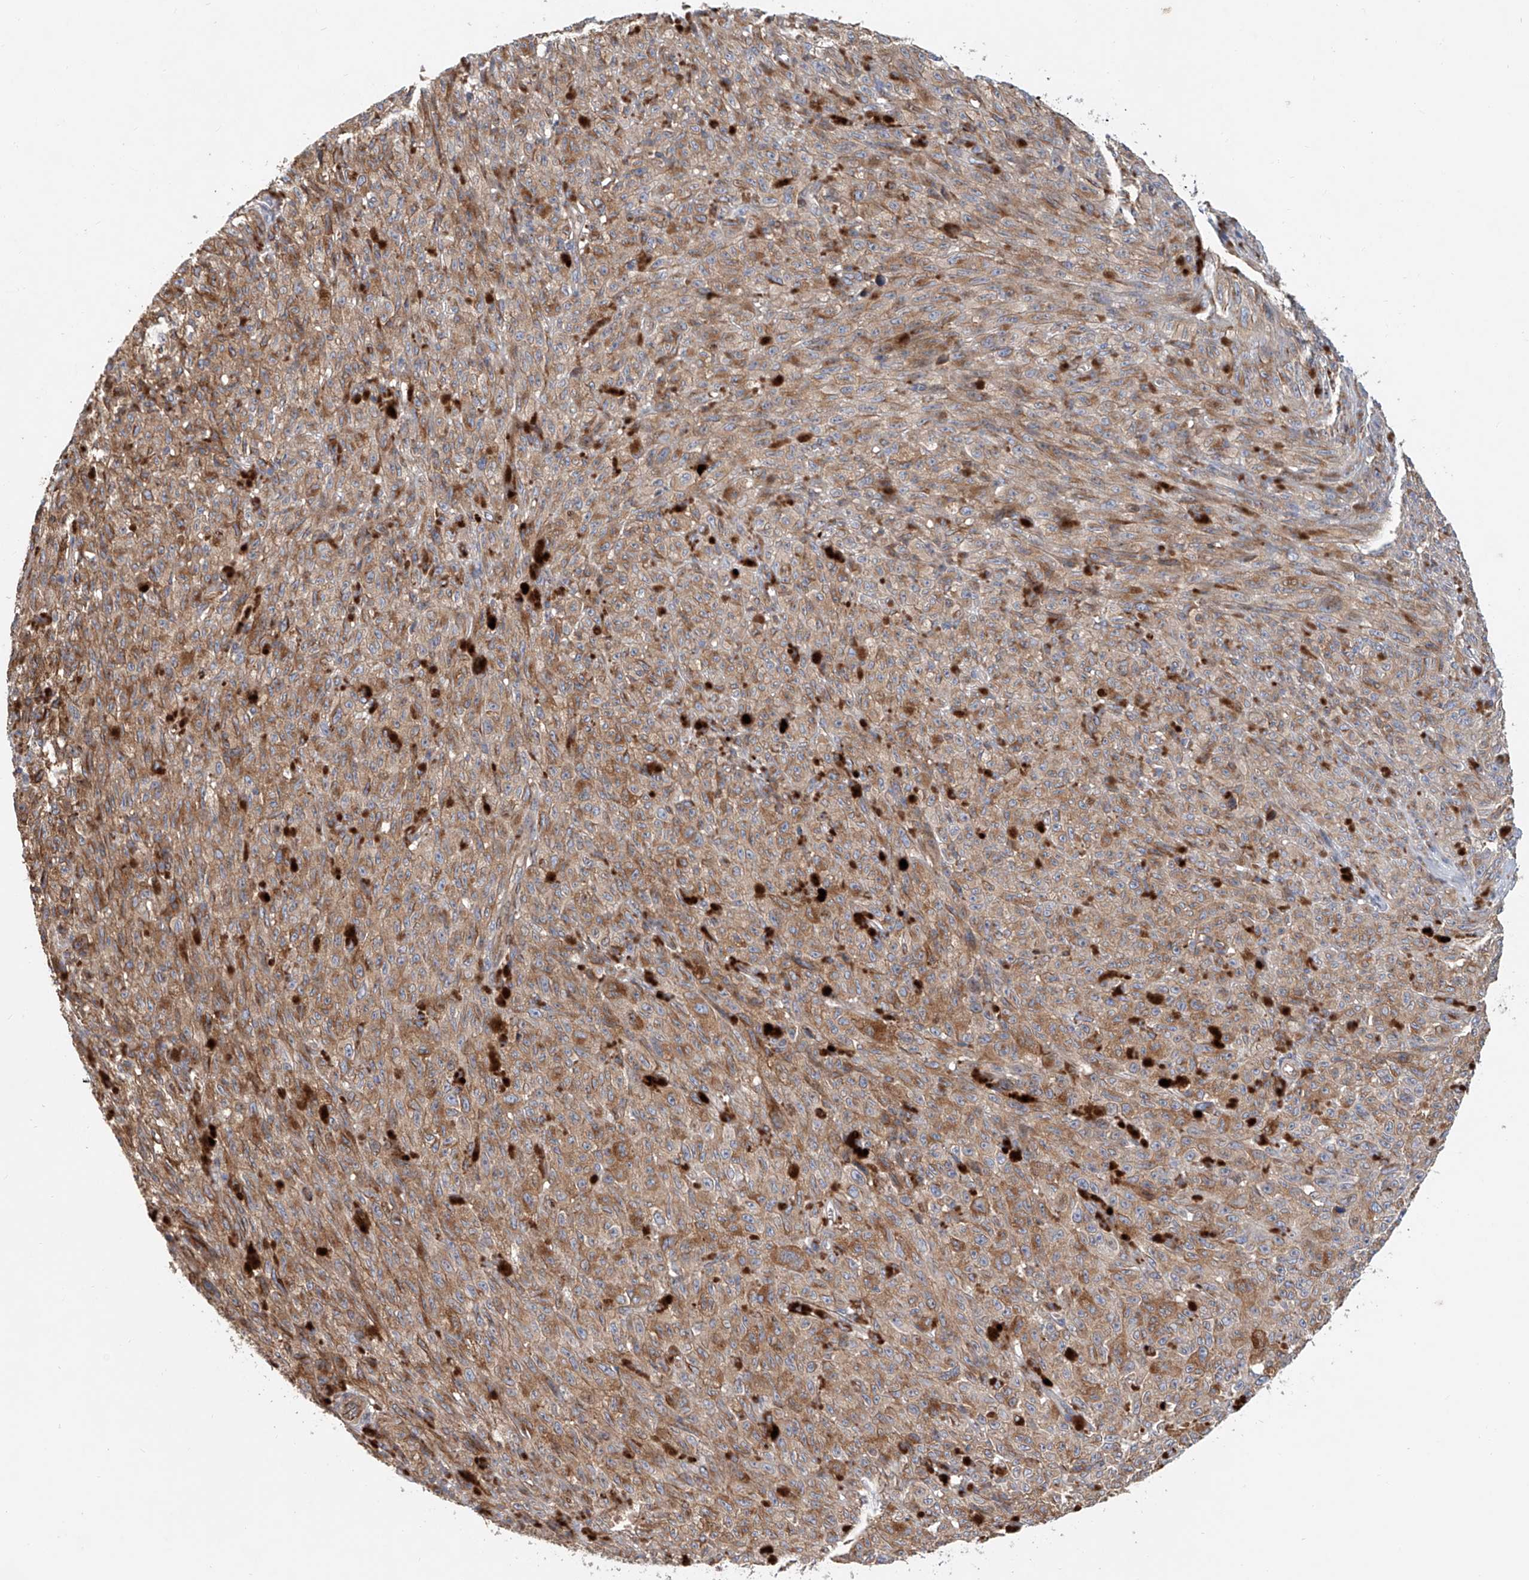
{"staining": {"intensity": "moderate", "quantity": ">75%", "location": "cytoplasmic/membranous"}, "tissue": "melanoma", "cell_type": "Tumor cells", "image_type": "cancer", "snomed": [{"axis": "morphology", "description": "Malignant melanoma, NOS"}, {"axis": "topography", "description": "Skin"}], "caption": "An immunohistochemistry (IHC) micrograph of neoplastic tissue is shown. Protein staining in brown shows moderate cytoplasmic/membranous positivity in melanoma within tumor cells. (brown staining indicates protein expression, while blue staining denotes nuclei).", "gene": "HGSNAT", "patient": {"sex": "female", "age": 82}}